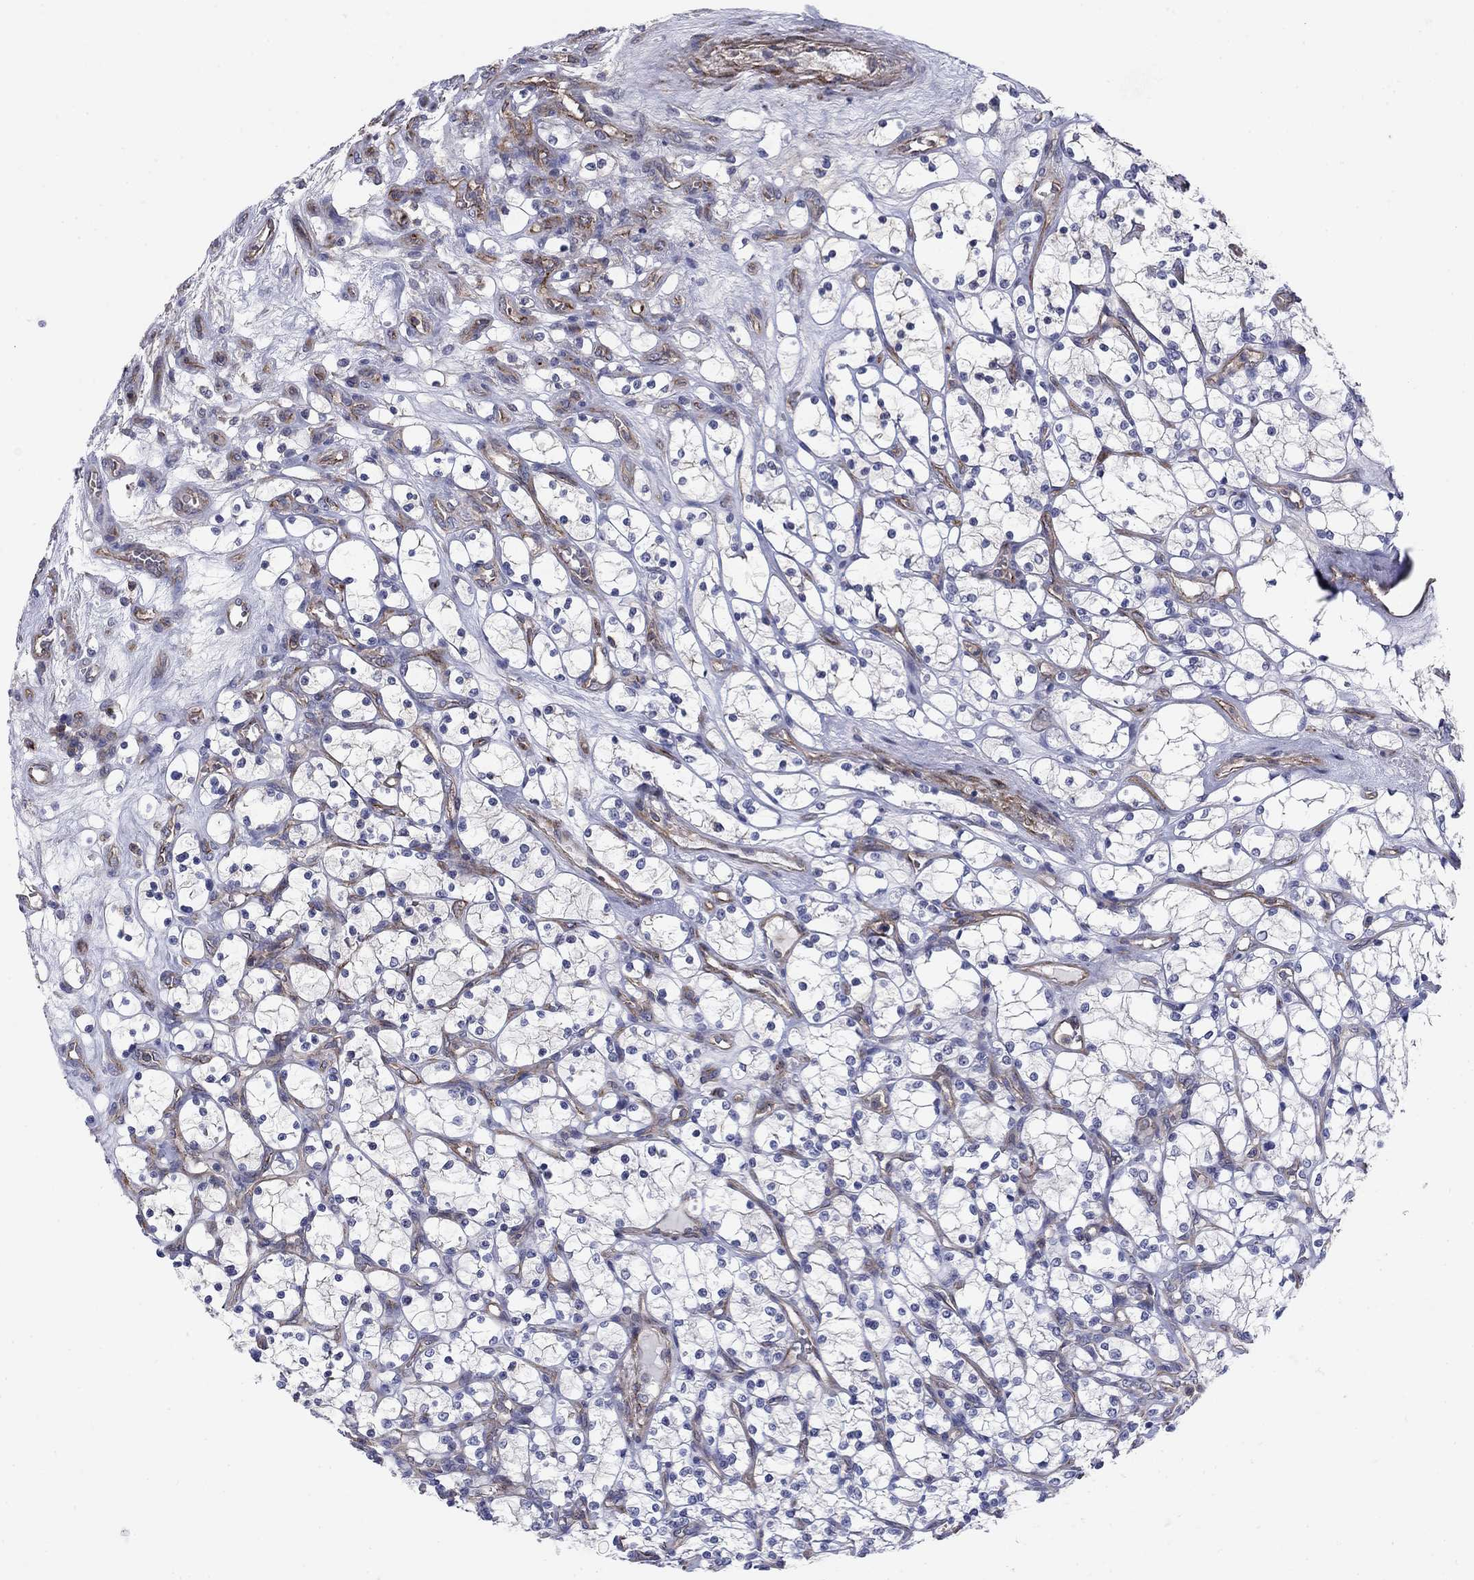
{"staining": {"intensity": "negative", "quantity": "none", "location": "none"}, "tissue": "renal cancer", "cell_type": "Tumor cells", "image_type": "cancer", "snomed": [{"axis": "morphology", "description": "Adenocarcinoma, NOS"}, {"axis": "topography", "description": "Kidney"}], "caption": "Histopathology image shows no protein expression in tumor cells of renal cancer (adenocarcinoma) tissue. The staining is performed using DAB (3,3'-diaminobenzidine) brown chromogen with nuclei counter-stained in using hematoxylin.", "gene": "PSD4", "patient": {"sex": "female", "age": 69}}